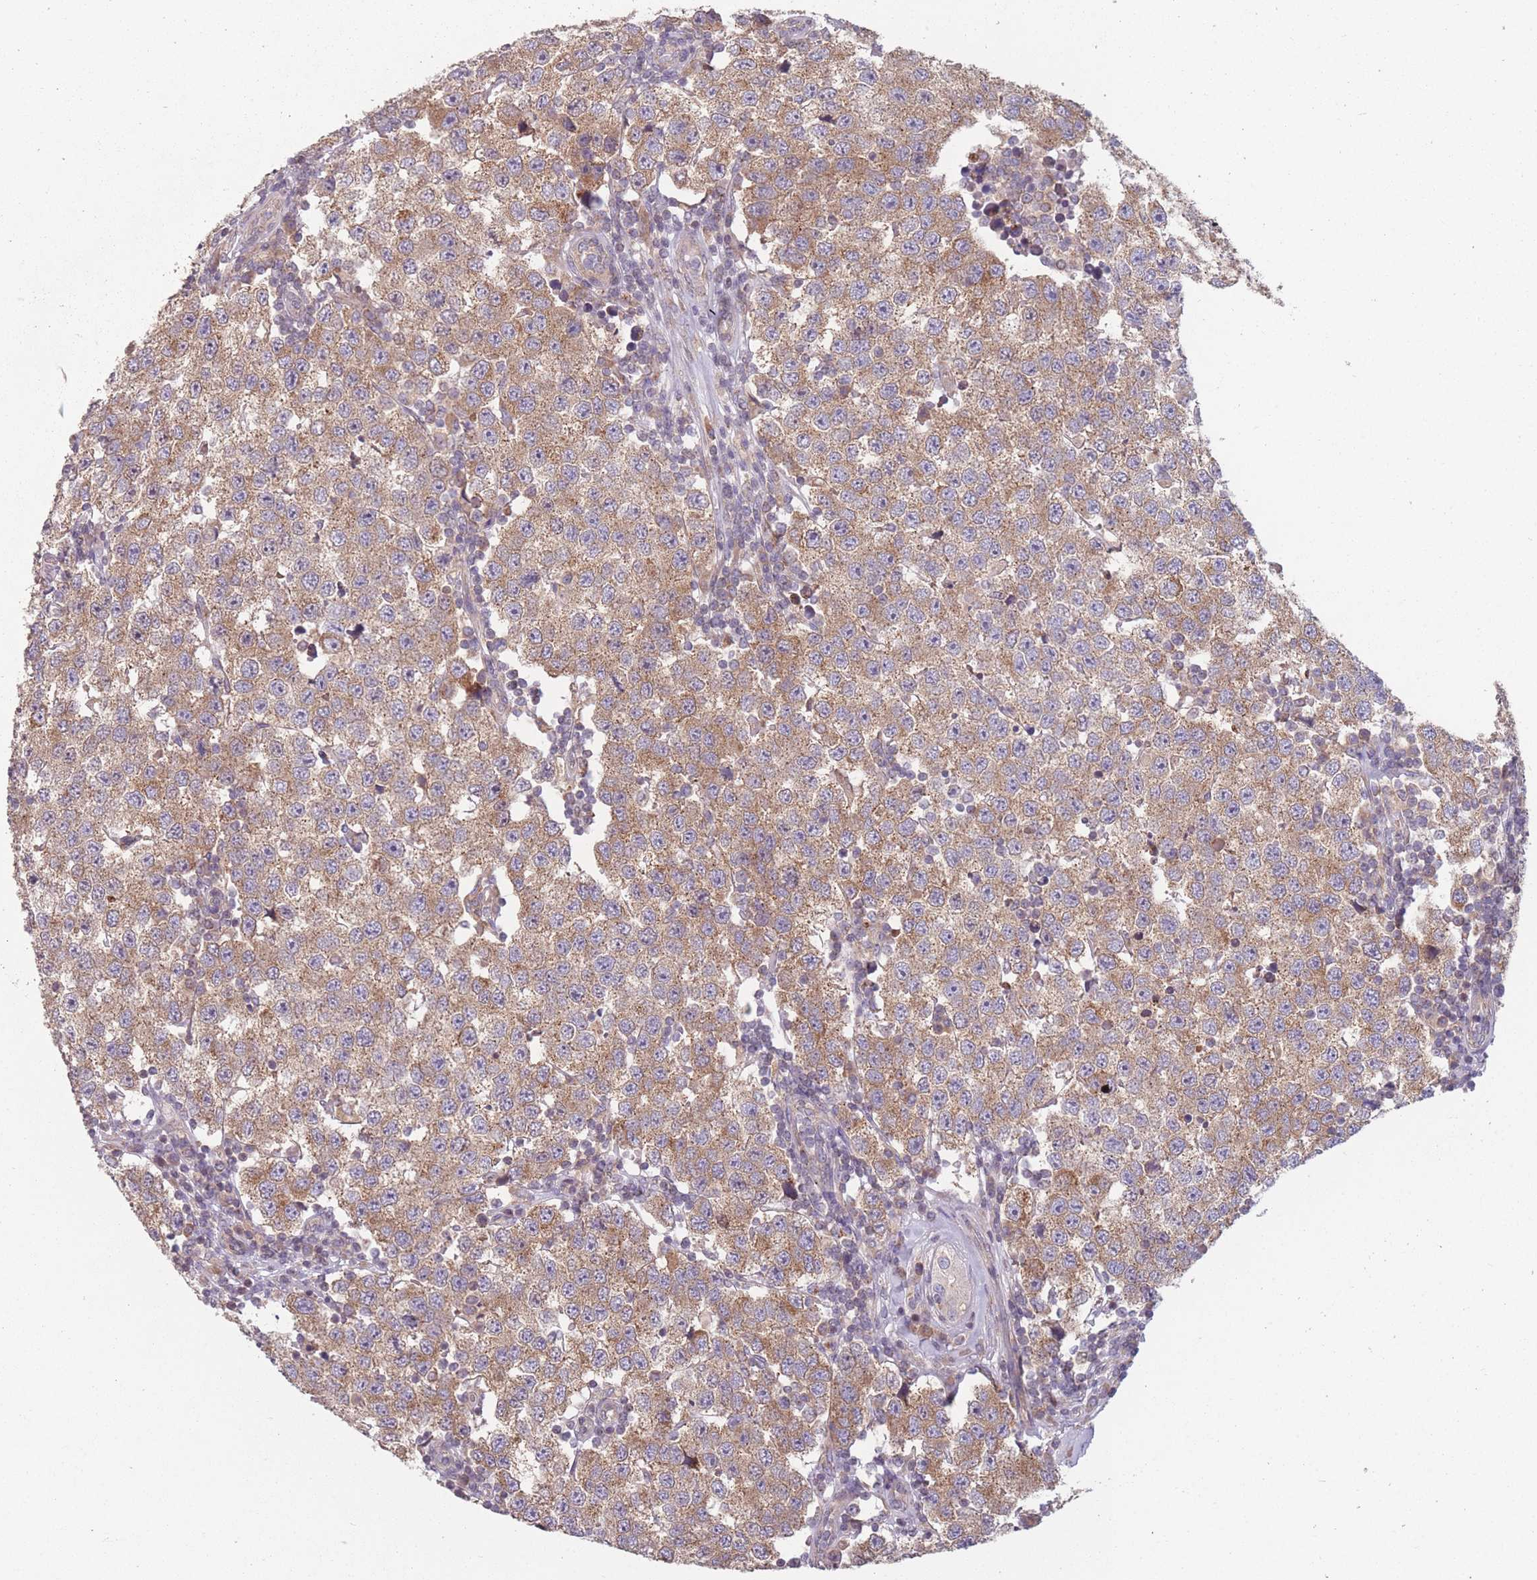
{"staining": {"intensity": "moderate", "quantity": ">75%", "location": "cytoplasmic/membranous"}, "tissue": "testis cancer", "cell_type": "Tumor cells", "image_type": "cancer", "snomed": [{"axis": "morphology", "description": "Seminoma, NOS"}, {"axis": "topography", "description": "Testis"}], "caption": "IHC micrograph of human testis cancer (seminoma) stained for a protein (brown), which shows medium levels of moderate cytoplasmic/membranous expression in about >75% of tumor cells.", "gene": "WASHC2A", "patient": {"sex": "male", "age": 34}}